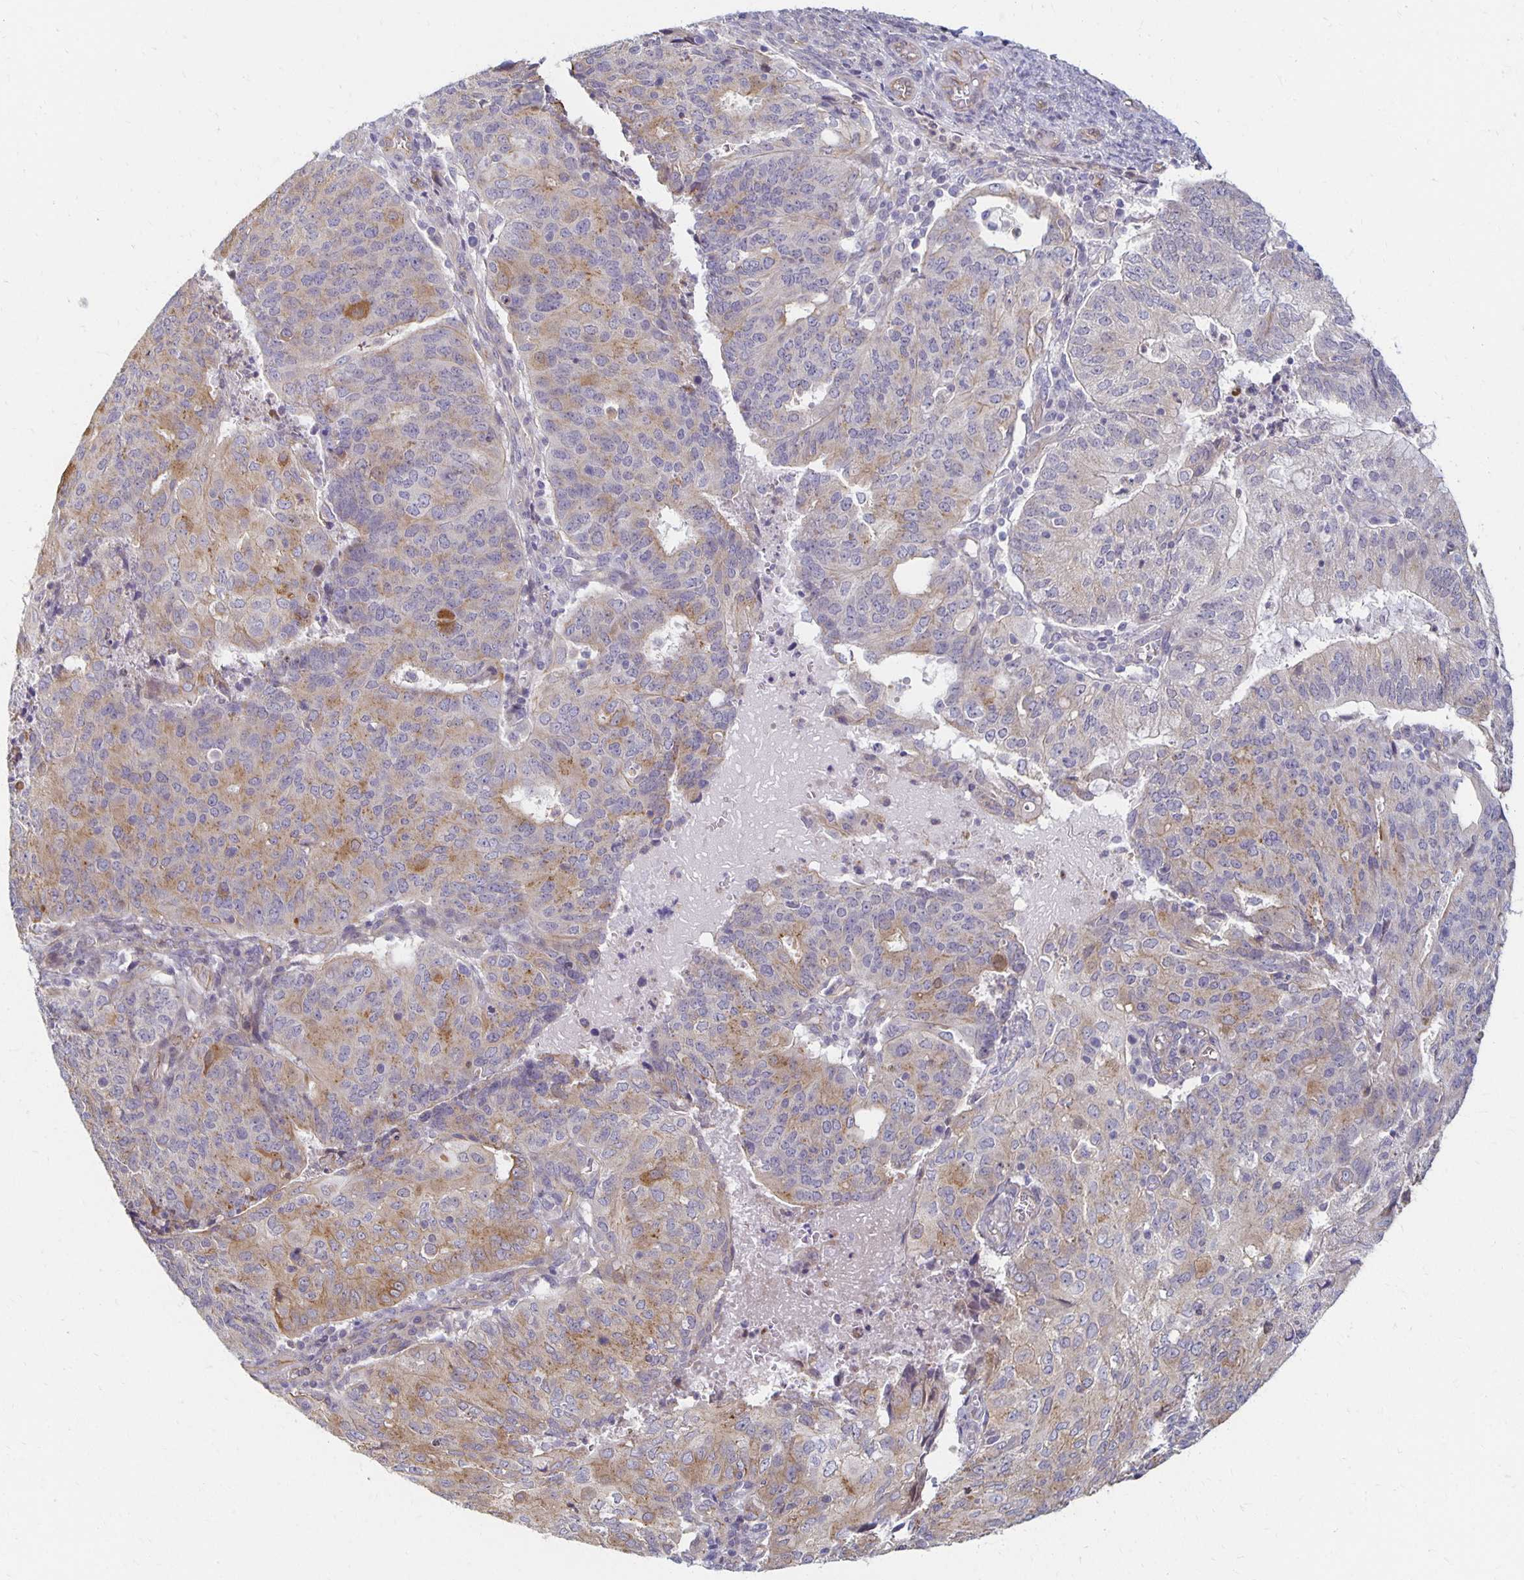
{"staining": {"intensity": "weak", "quantity": "25%-75%", "location": "cytoplasmic/membranous"}, "tissue": "endometrial cancer", "cell_type": "Tumor cells", "image_type": "cancer", "snomed": [{"axis": "morphology", "description": "Adenocarcinoma, NOS"}, {"axis": "topography", "description": "Endometrium"}], "caption": "Endometrial cancer stained with a protein marker displays weak staining in tumor cells.", "gene": "SORL1", "patient": {"sex": "female", "age": 82}}